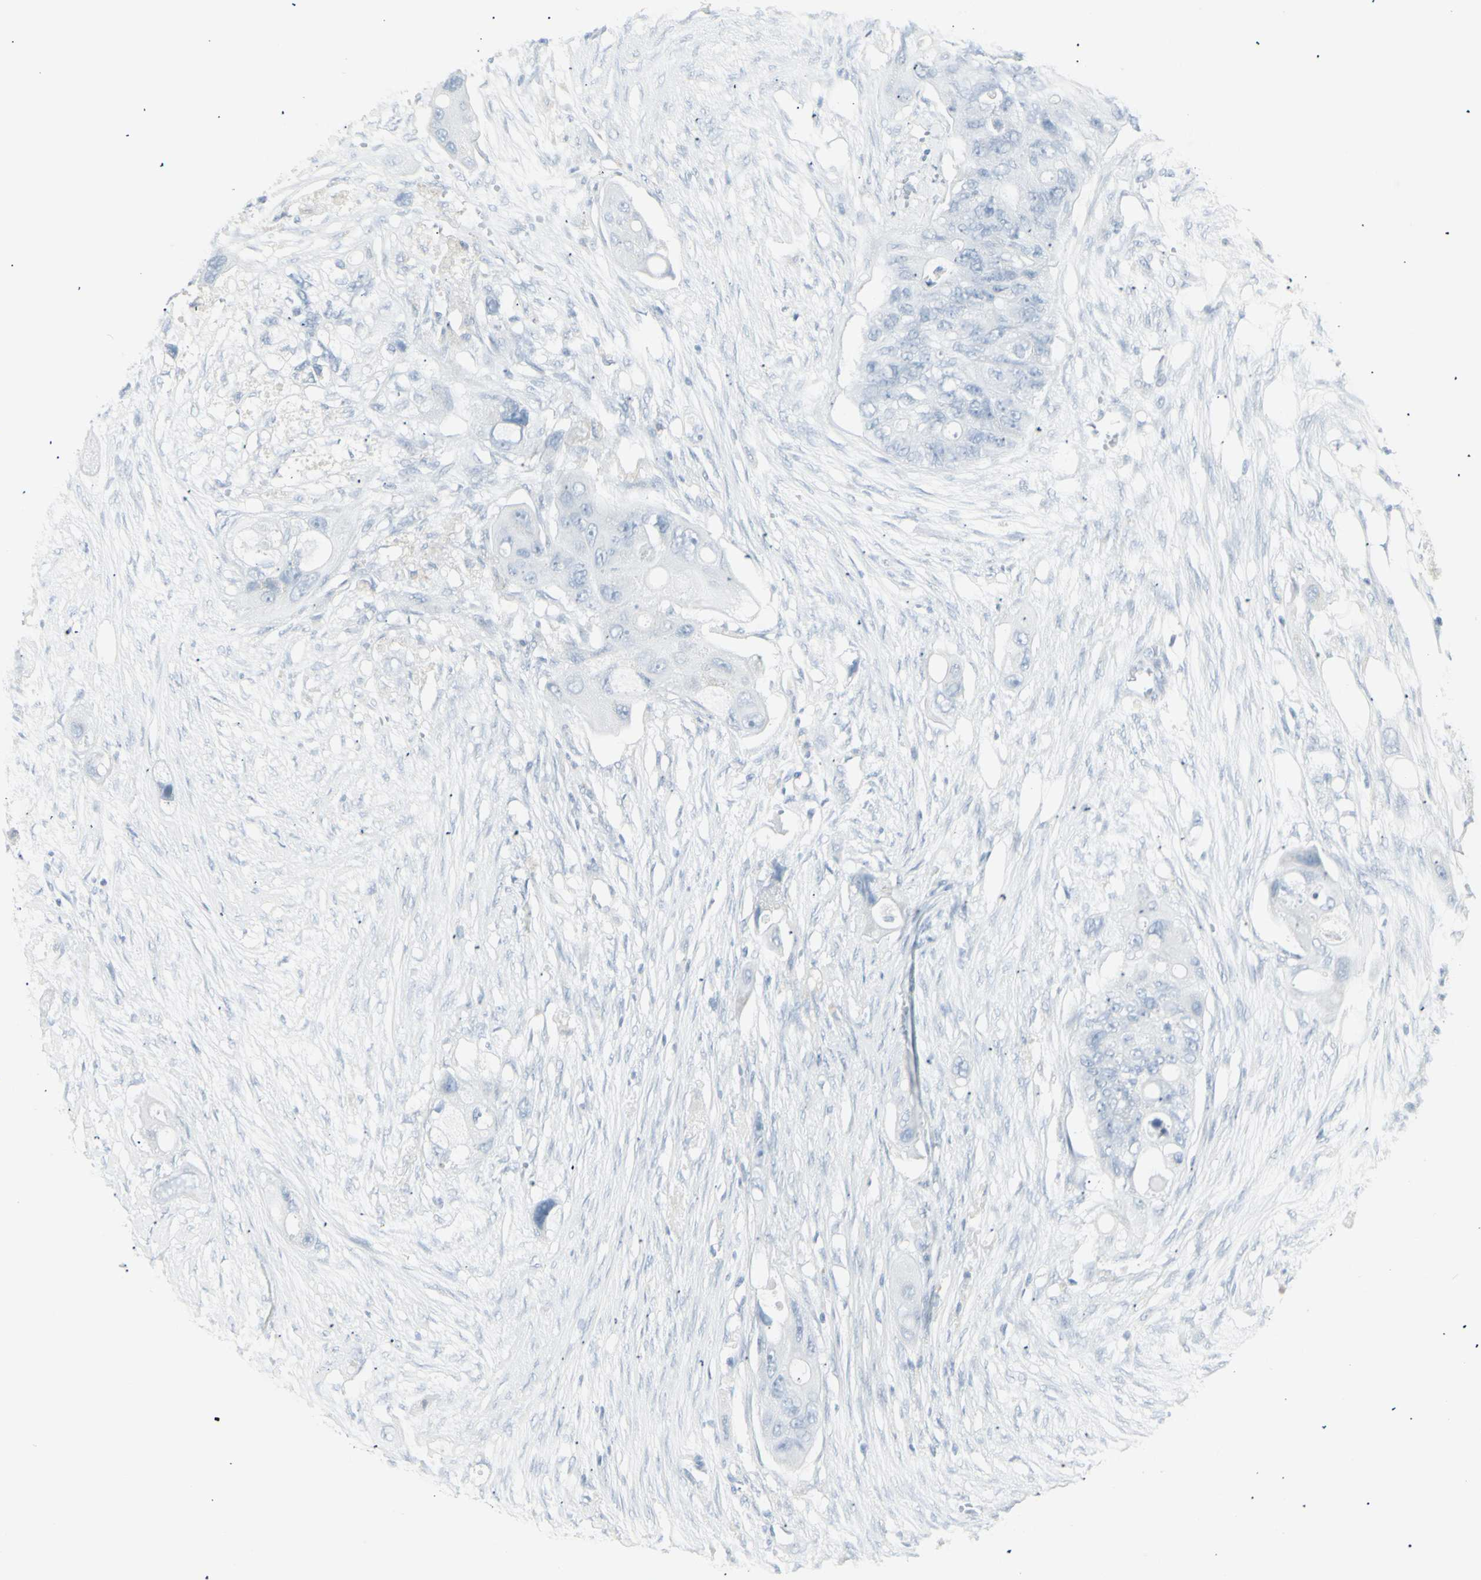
{"staining": {"intensity": "negative", "quantity": "none", "location": "none"}, "tissue": "colorectal cancer", "cell_type": "Tumor cells", "image_type": "cancer", "snomed": [{"axis": "morphology", "description": "Adenocarcinoma, NOS"}, {"axis": "topography", "description": "Colon"}], "caption": "Tumor cells show no significant protein expression in colorectal adenocarcinoma.", "gene": "YBX2", "patient": {"sex": "female", "age": 57}}